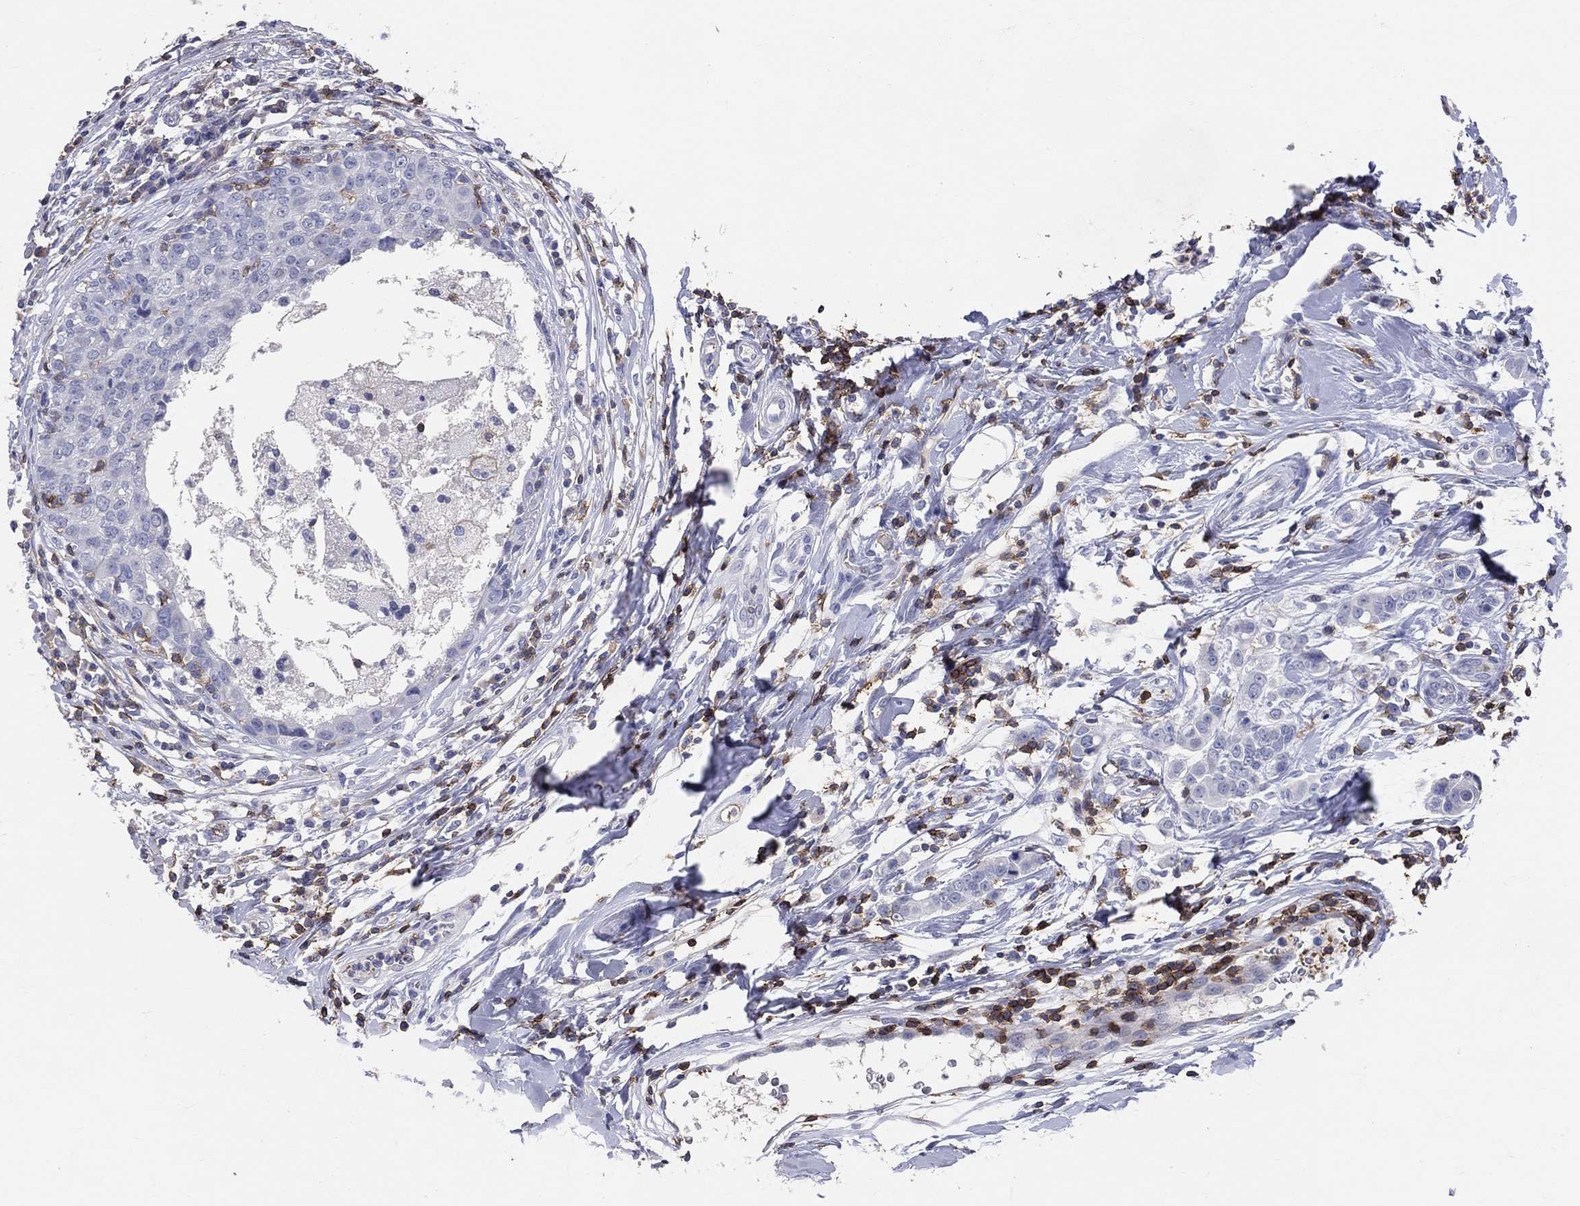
{"staining": {"intensity": "negative", "quantity": "none", "location": "none"}, "tissue": "breast cancer", "cell_type": "Tumor cells", "image_type": "cancer", "snomed": [{"axis": "morphology", "description": "Duct carcinoma"}, {"axis": "topography", "description": "Breast"}], "caption": "There is no significant staining in tumor cells of intraductal carcinoma (breast).", "gene": "LAT", "patient": {"sex": "female", "age": 27}}